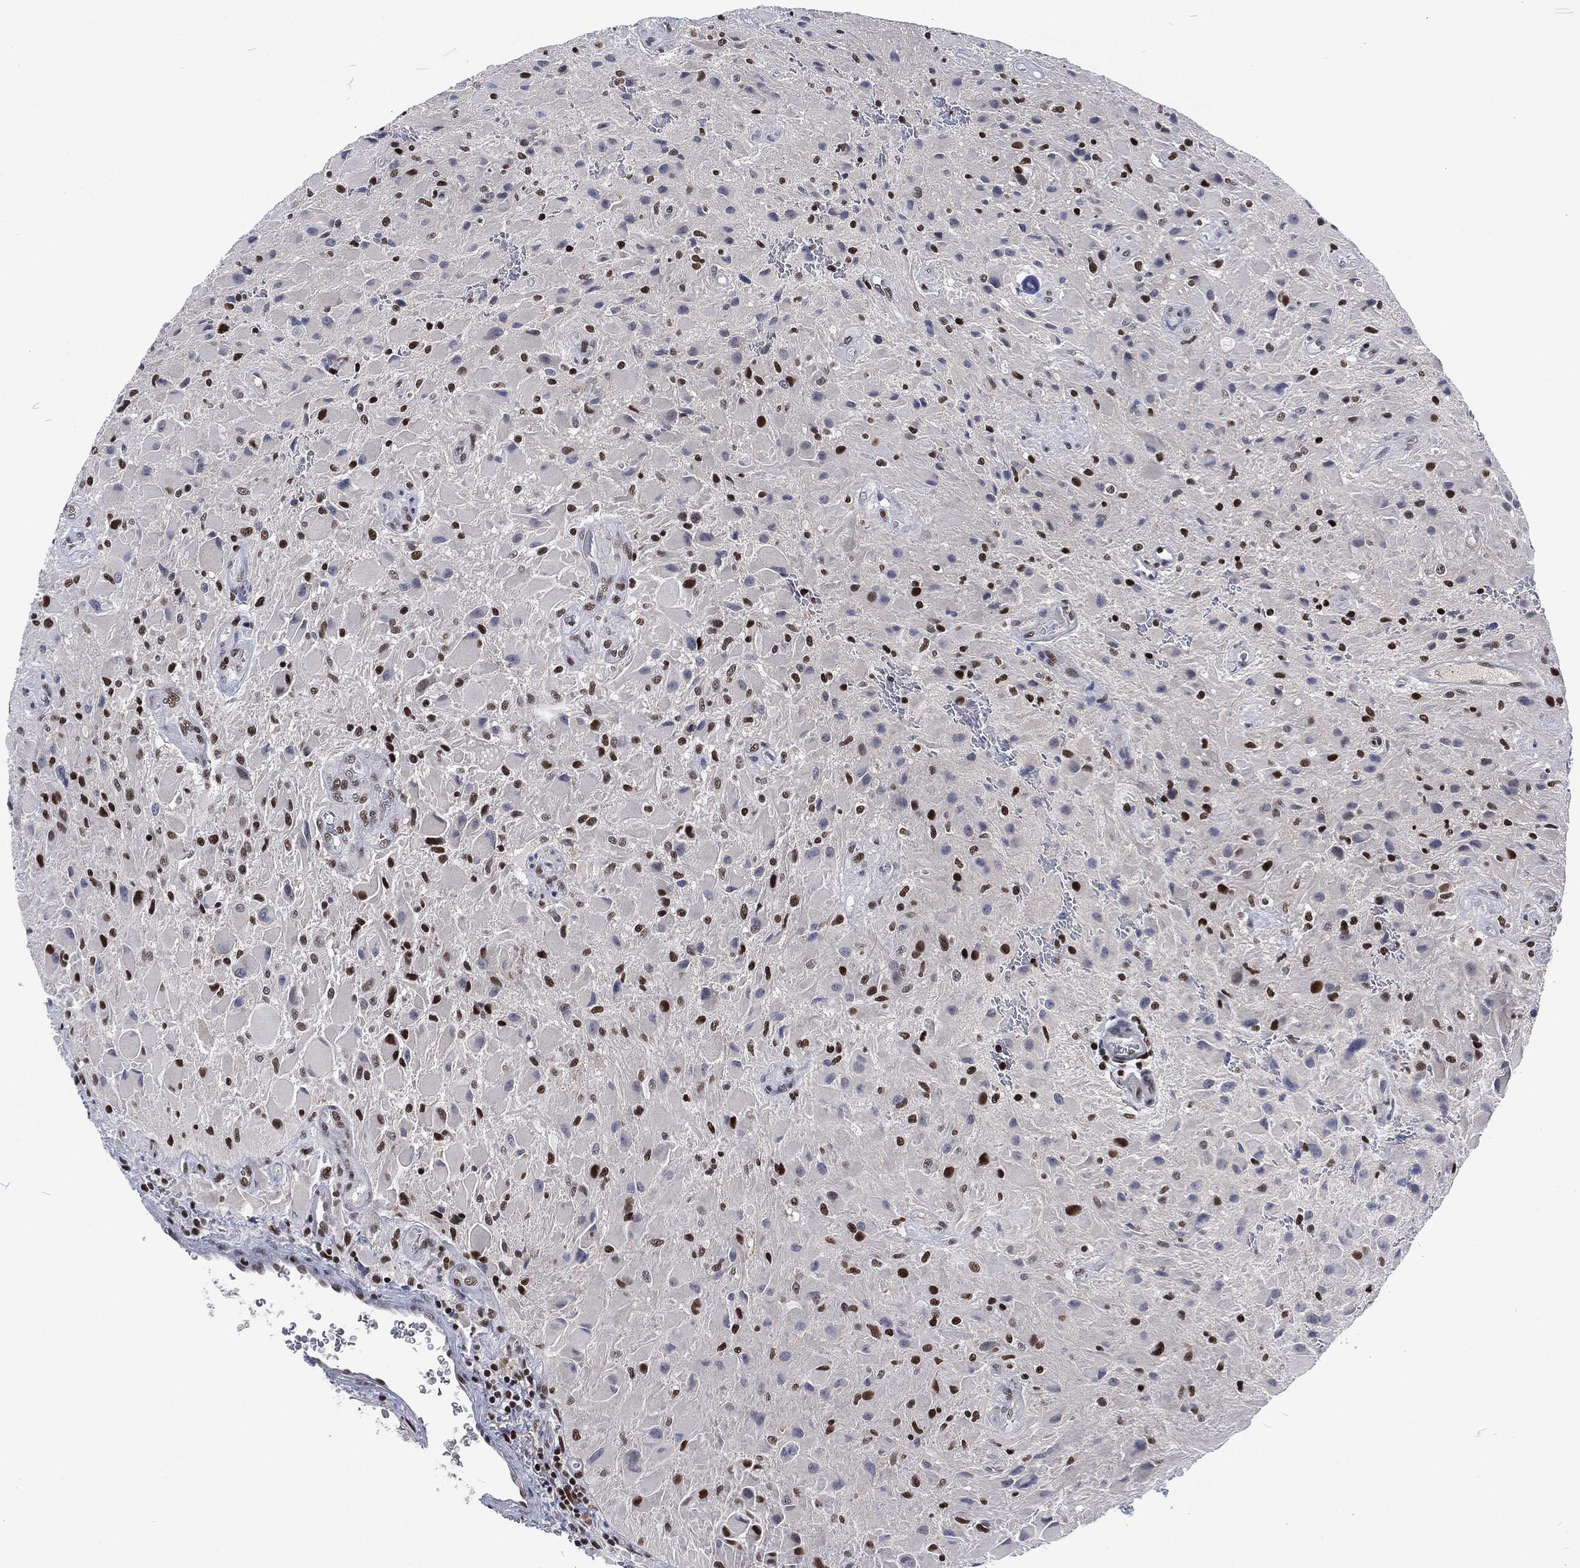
{"staining": {"intensity": "strong", "quantity": "<25%", "location": "nuclear"}, "tissue": "glioma", "cell_type": "Tumor cells", "image_type": "cancer", "snomed": [{"axis": "morphology", "description": "Glioma, malignant, High grade"}, {"axis": "topography", "description": "Cerebral cortex"}], "caption": "A high-resolution photomicrograph shows IHC staining of glioma, which exhibits strong nuclear positivity in about <25% of tumor cells.", "gene": "DCPS", "patient": {"sex": "male", "age": 35}}